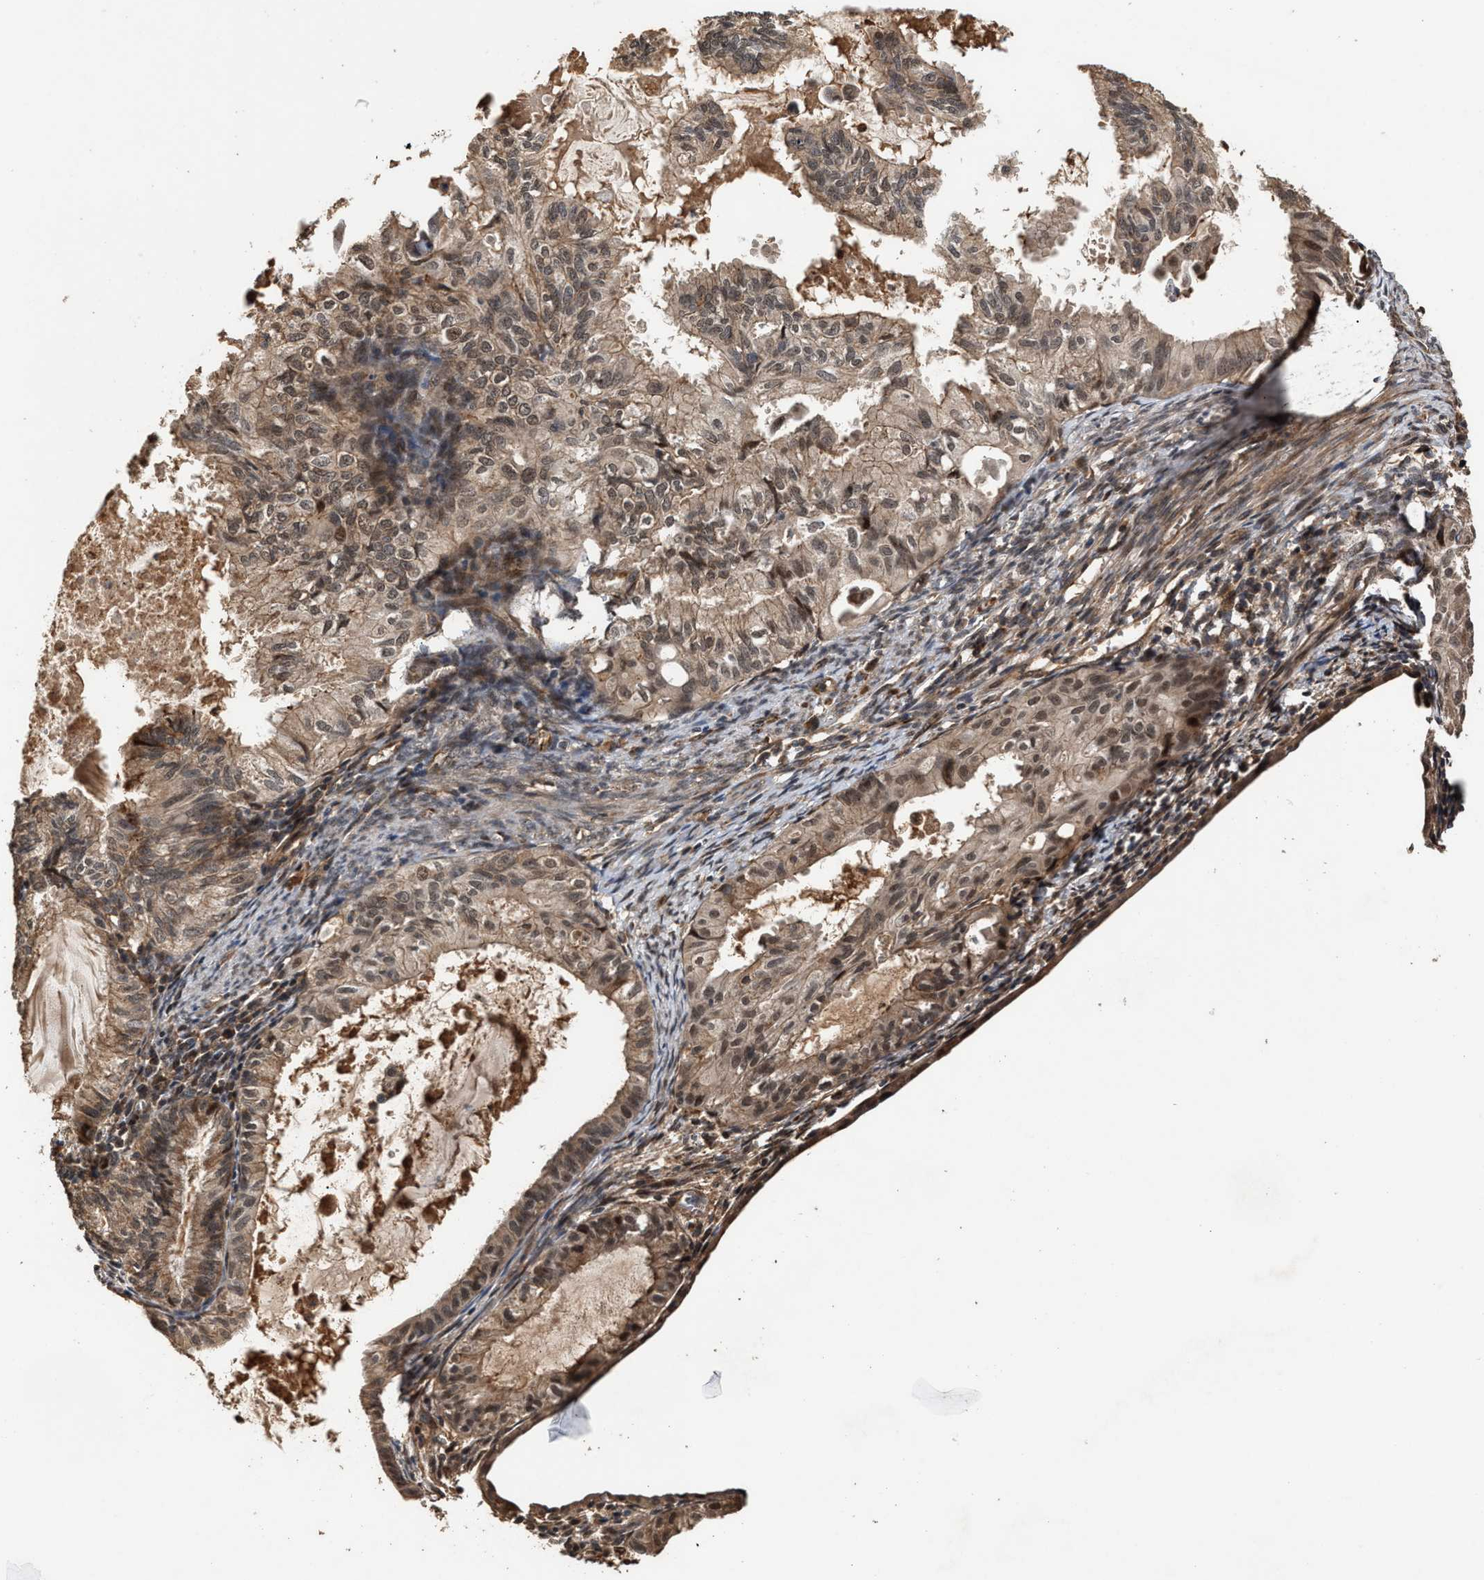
{"staining": {"intensity": "moderate", "quantity": ">75%", "location": "cytoplasmic/membranous,nuclear"}, "tissue": "cervical cancer", "cell_type": "Tumor cells", "image_type": "cancer", "snomed": [{"axis": "morphology", "description": "Normal tissue, NOS"}, {"axis": "morphology", "description": "Adenocarcinoma, NOS"}, {"axis": "topography", "description": "Cervix"}, {"axis": "topography", "description": "Endometrium"}], "caption": "A medium amount of moderate cytoplasmic/membranous and nuclear expression is appreciated in about >75% of tumor cells in cervical adenocarcinoma tissue.", "gene": "ZNHIT6", "patient": {"sex": "female", "age": 86}}